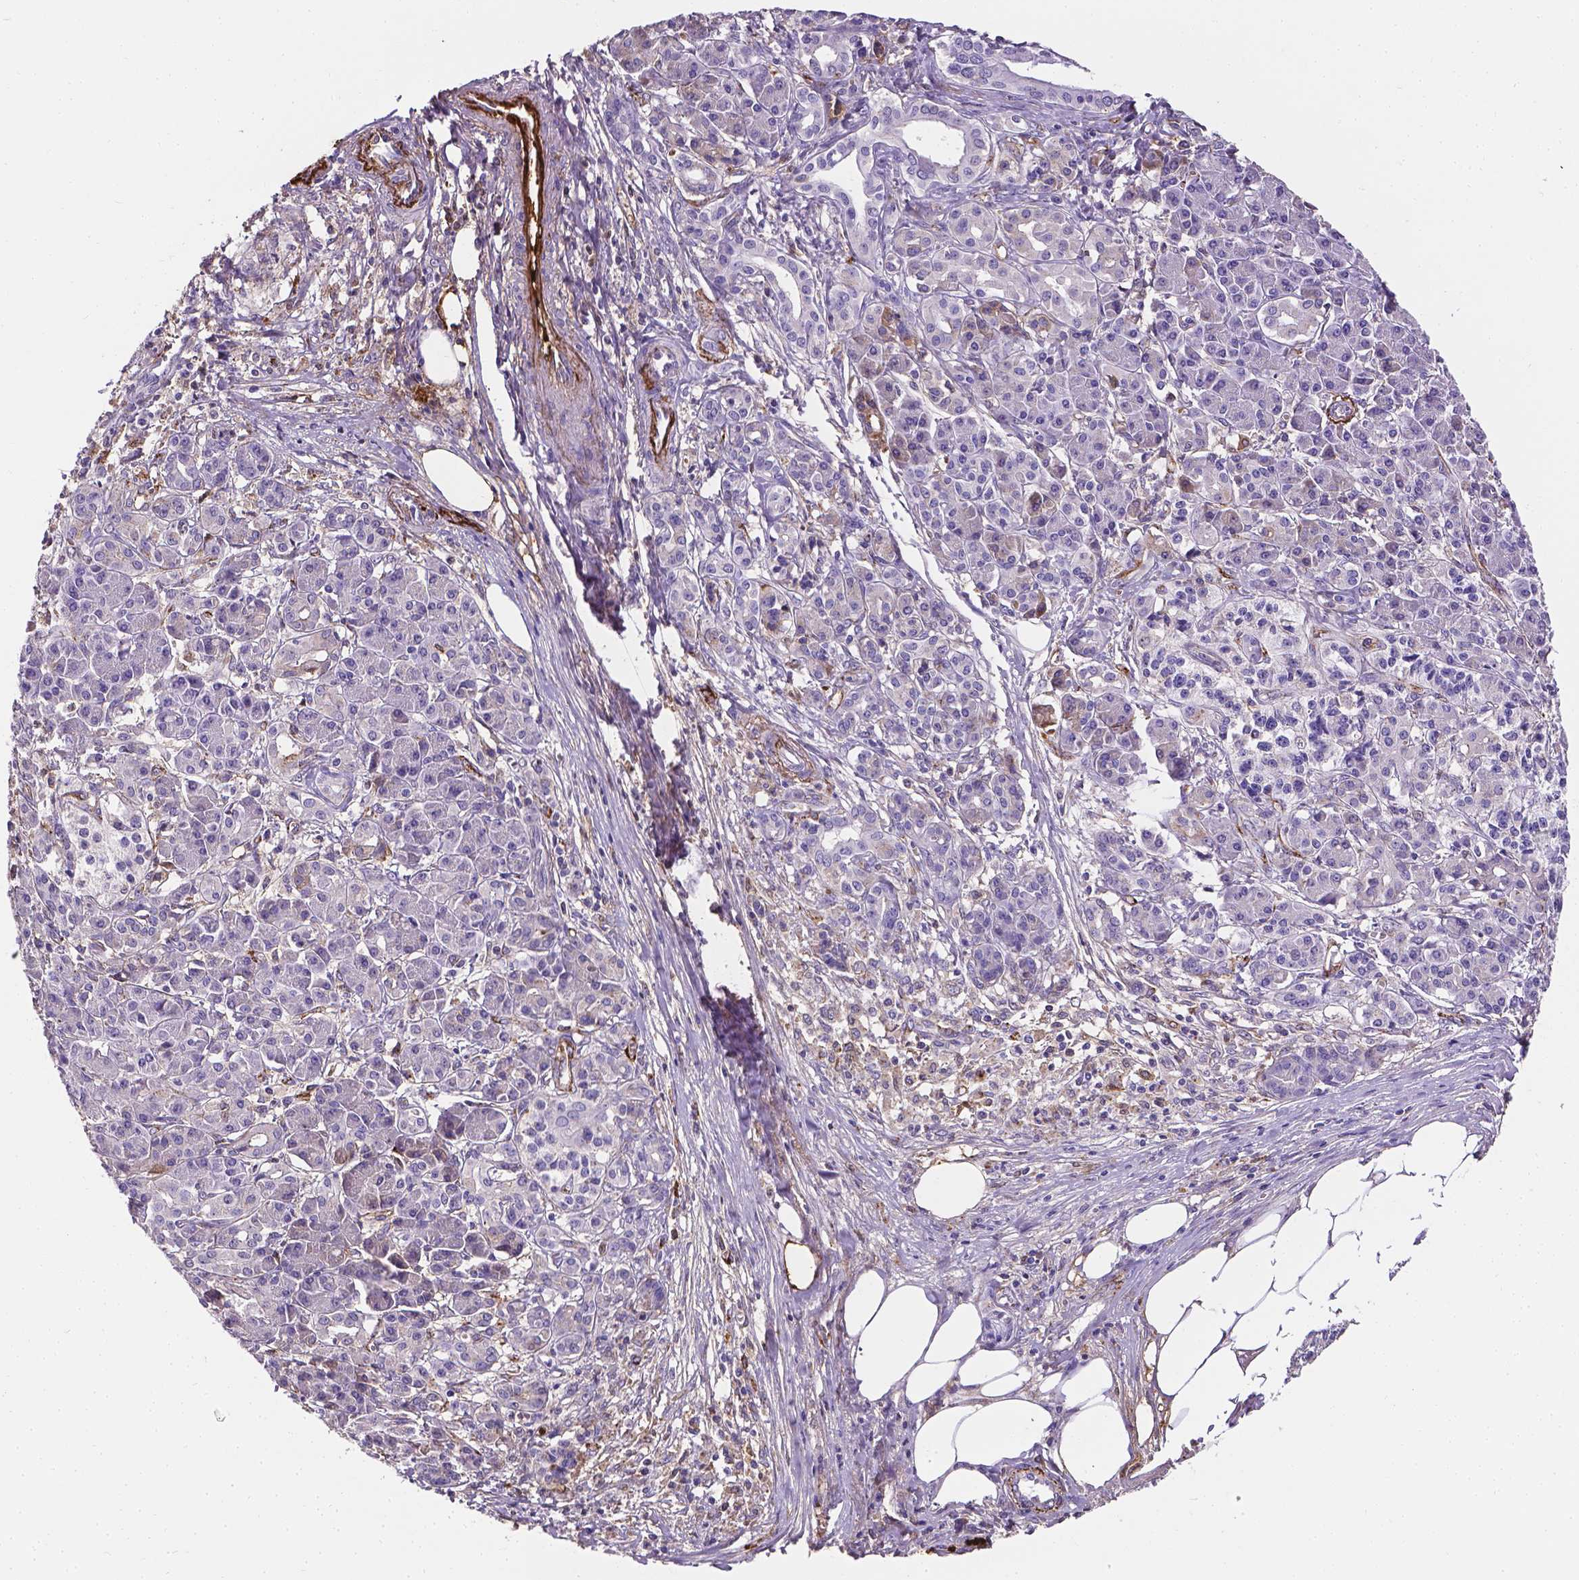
{"staining": {"intensity": "negative", "quantity": "none", "location": "none"}, "tissue": "pancreatic cancer", "cell_type": "Tumor cells", "image_type": "cancer", "snomed": [{"axis": "morphology", "description": "Adenocarcinoma, NOS"}, {"axis": "topography", "description": "Pancreas"}], "caption": "High power microscopy micrograph of an IHC photomicrograph of adenocarcinoma (pancreatic), revealing no significant staining in tumor cells.", "gene": "APOE", "patient": {"sex": "female", "age": 68}}